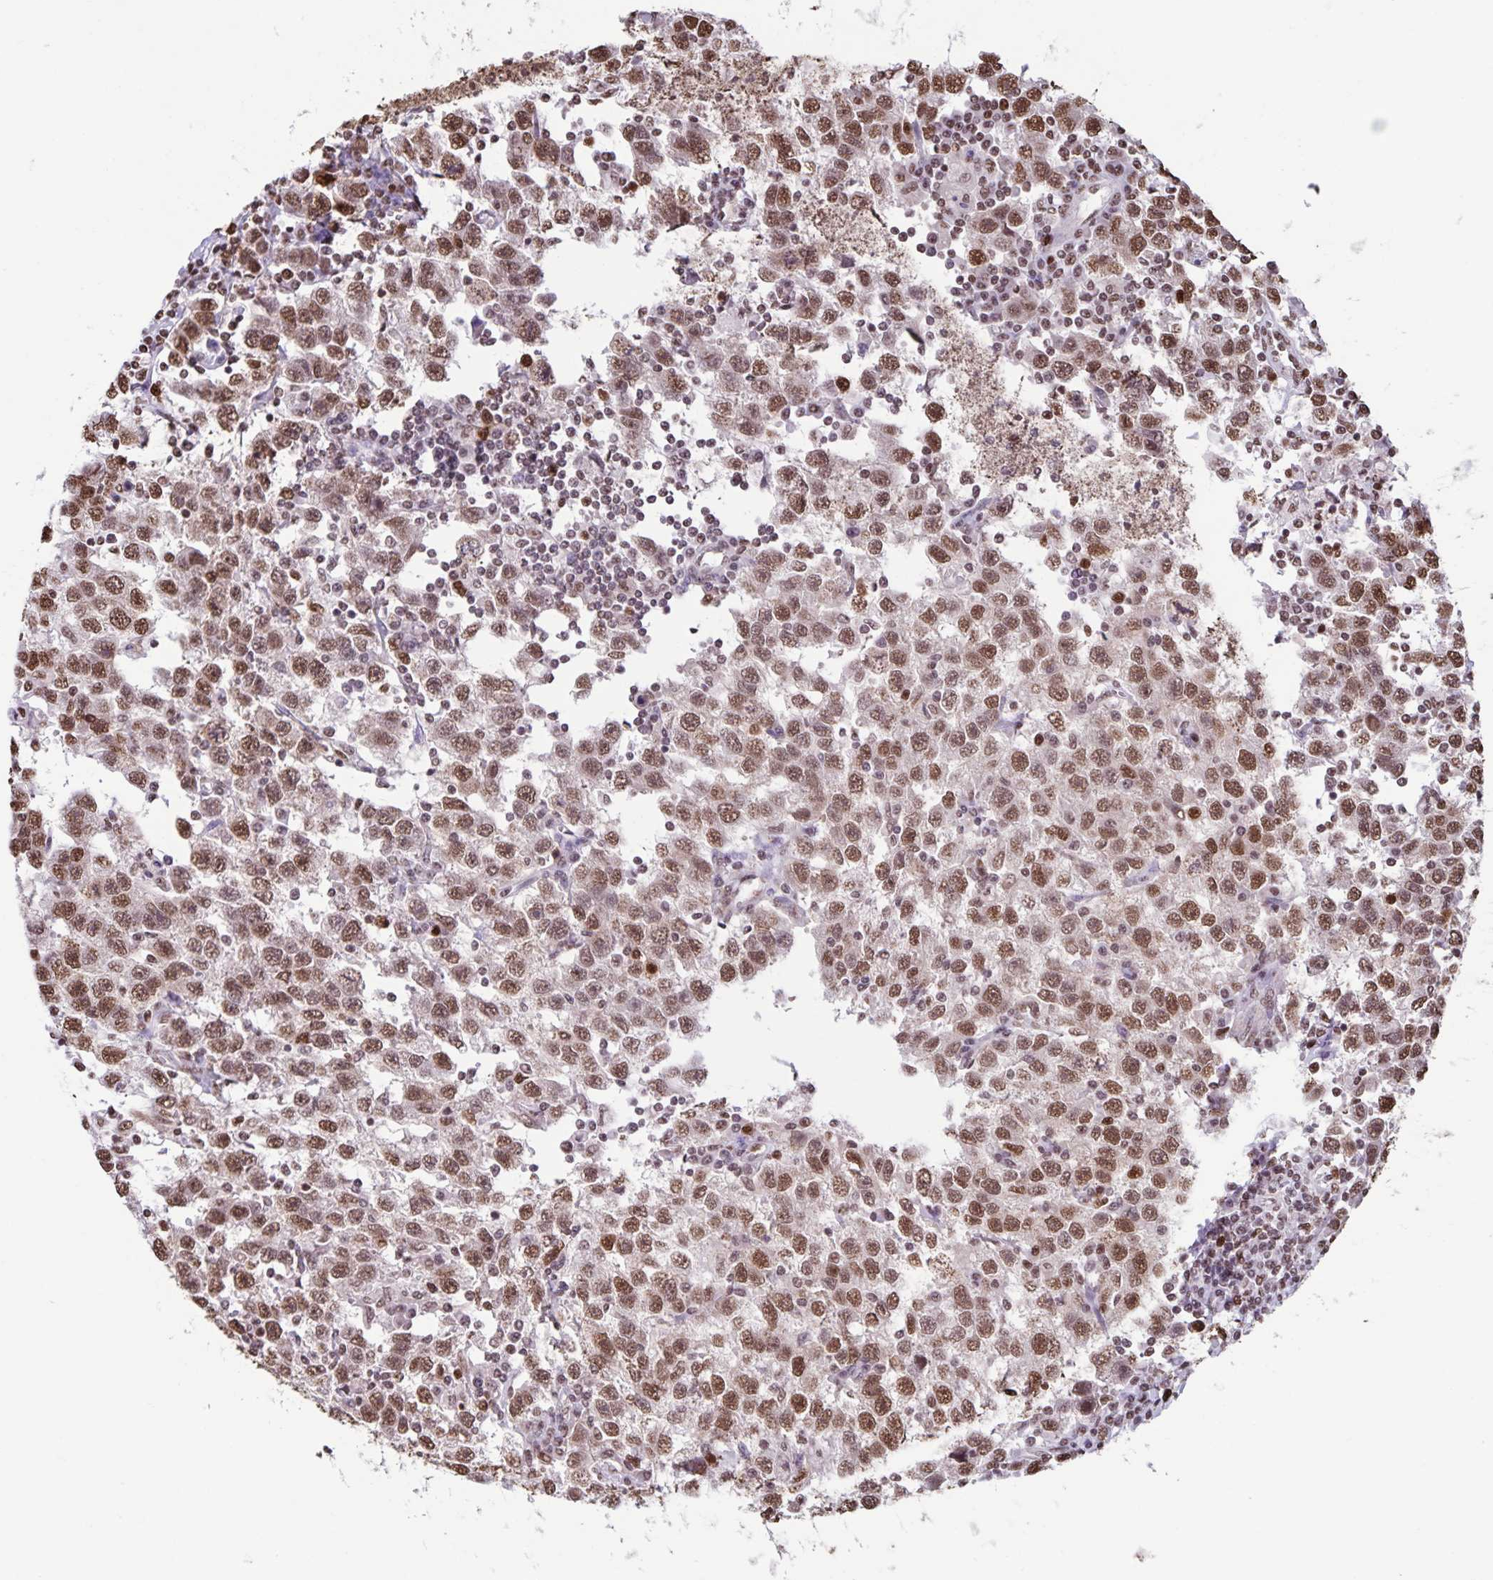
{"staining": {"intensity": "moderate", "quantity": ">75%", "location": "nuclear"}, "tissue": "testis cancer", "cell_type": "Tumor cells", "image_type": "cancer", "snomed": [{"axis": "morphology", "description": "Seminoma, NOS"}, {"axis": "topography", "description": "Testis"}], "caption": "Testis cancer (seminoma) stained with a protein marker shows moderate staining in tumor cells.", "gene": "DUT", "patient": {"sex": "male", "age": 41}}